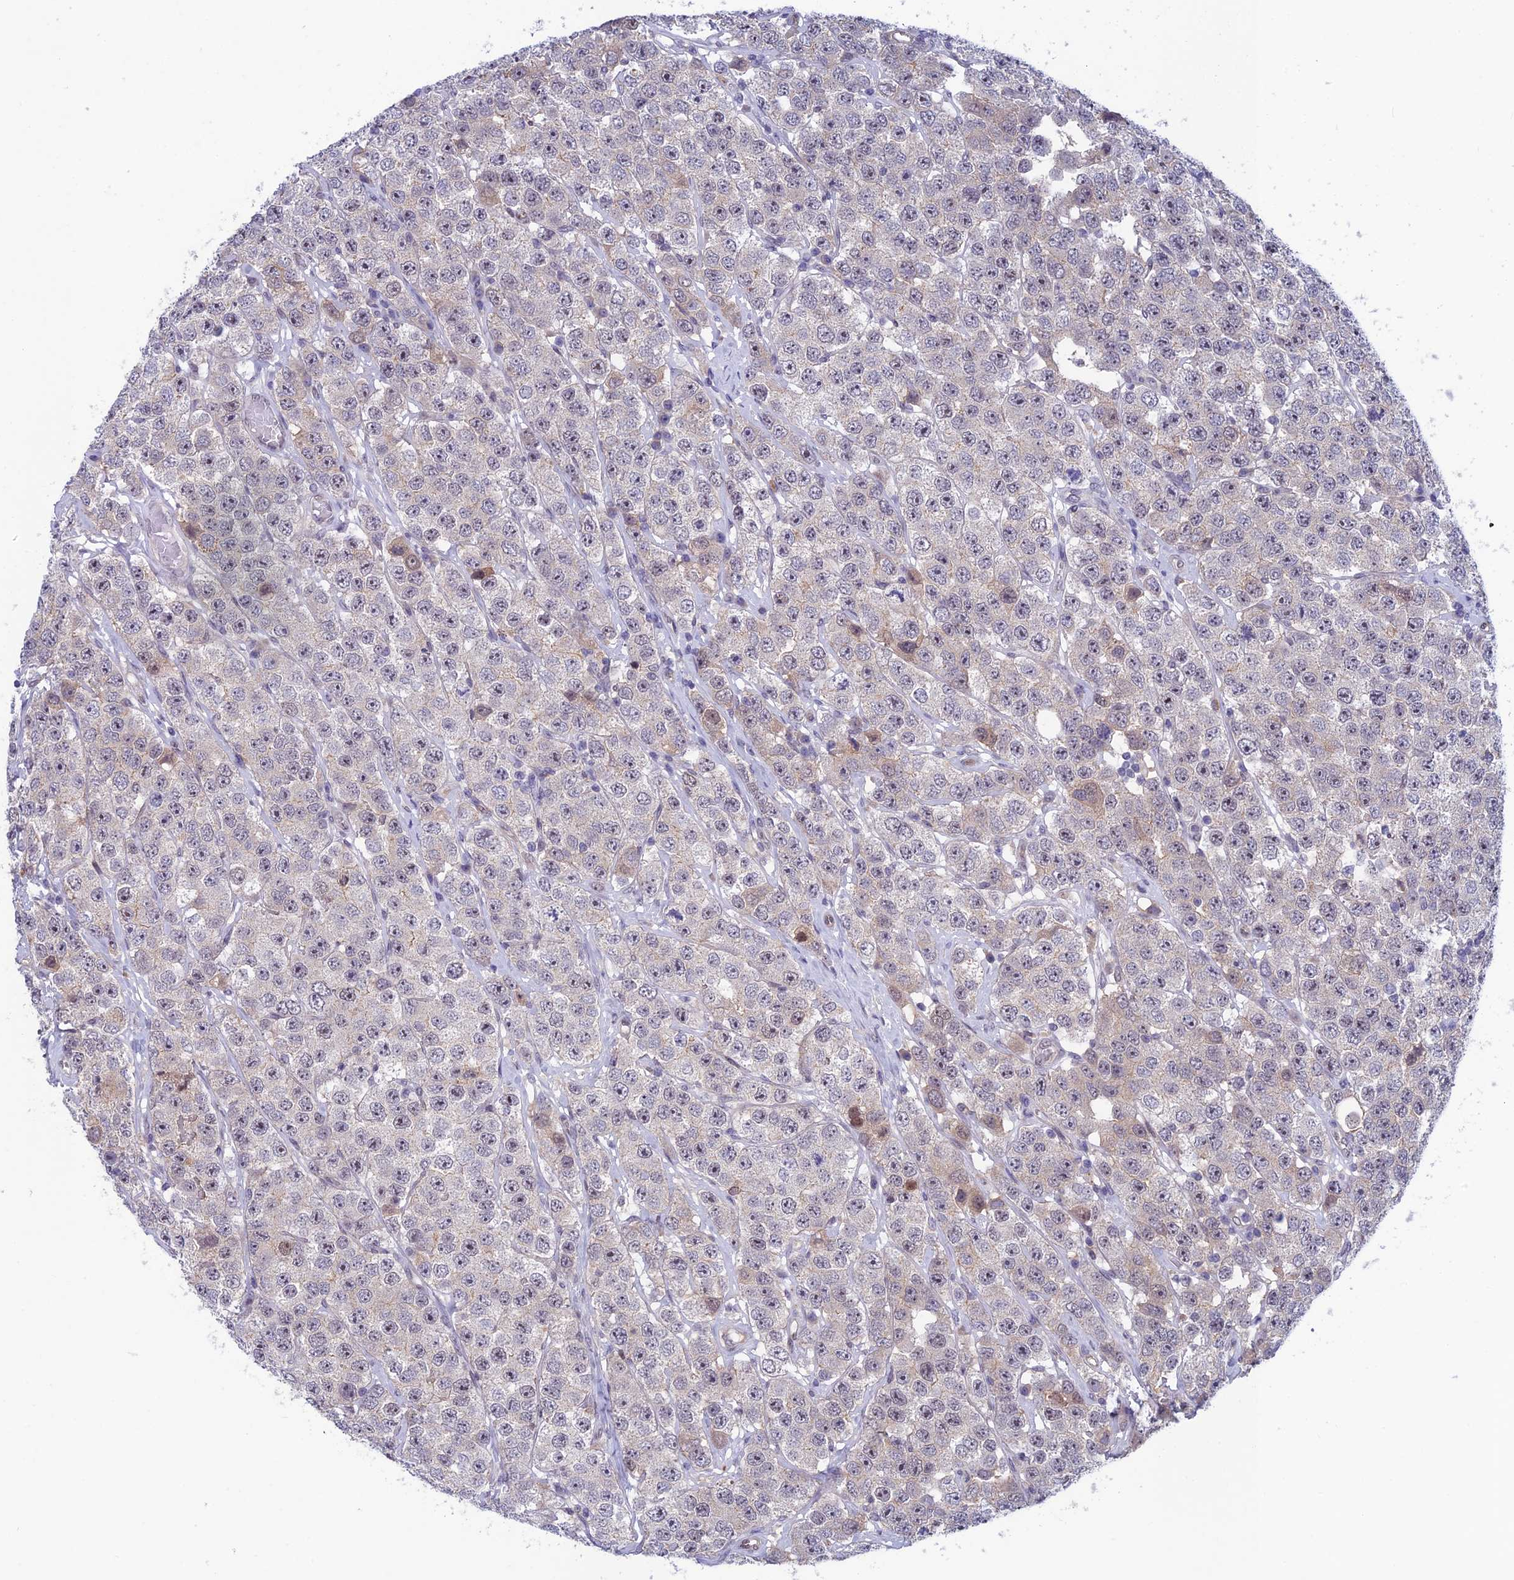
{"staining": {"intensity": "negative", "quantity": "none", "location": "none"}, "tissue": "testis cancer", "cell_type": "Tumor cells", "image_type": "cancer", "snomed": [{"axis": "morphology", "description": "Seminoma, NOS"}, {"axis": "topography", "description": "Testis"}], "caption": "Micrograph shows no protein expression in tumor cells of seminoma (testis) tissue. Nuclei are stained in blue.", "gene": "FKBPL", "patient": {"sex": "male", "age": 28}}